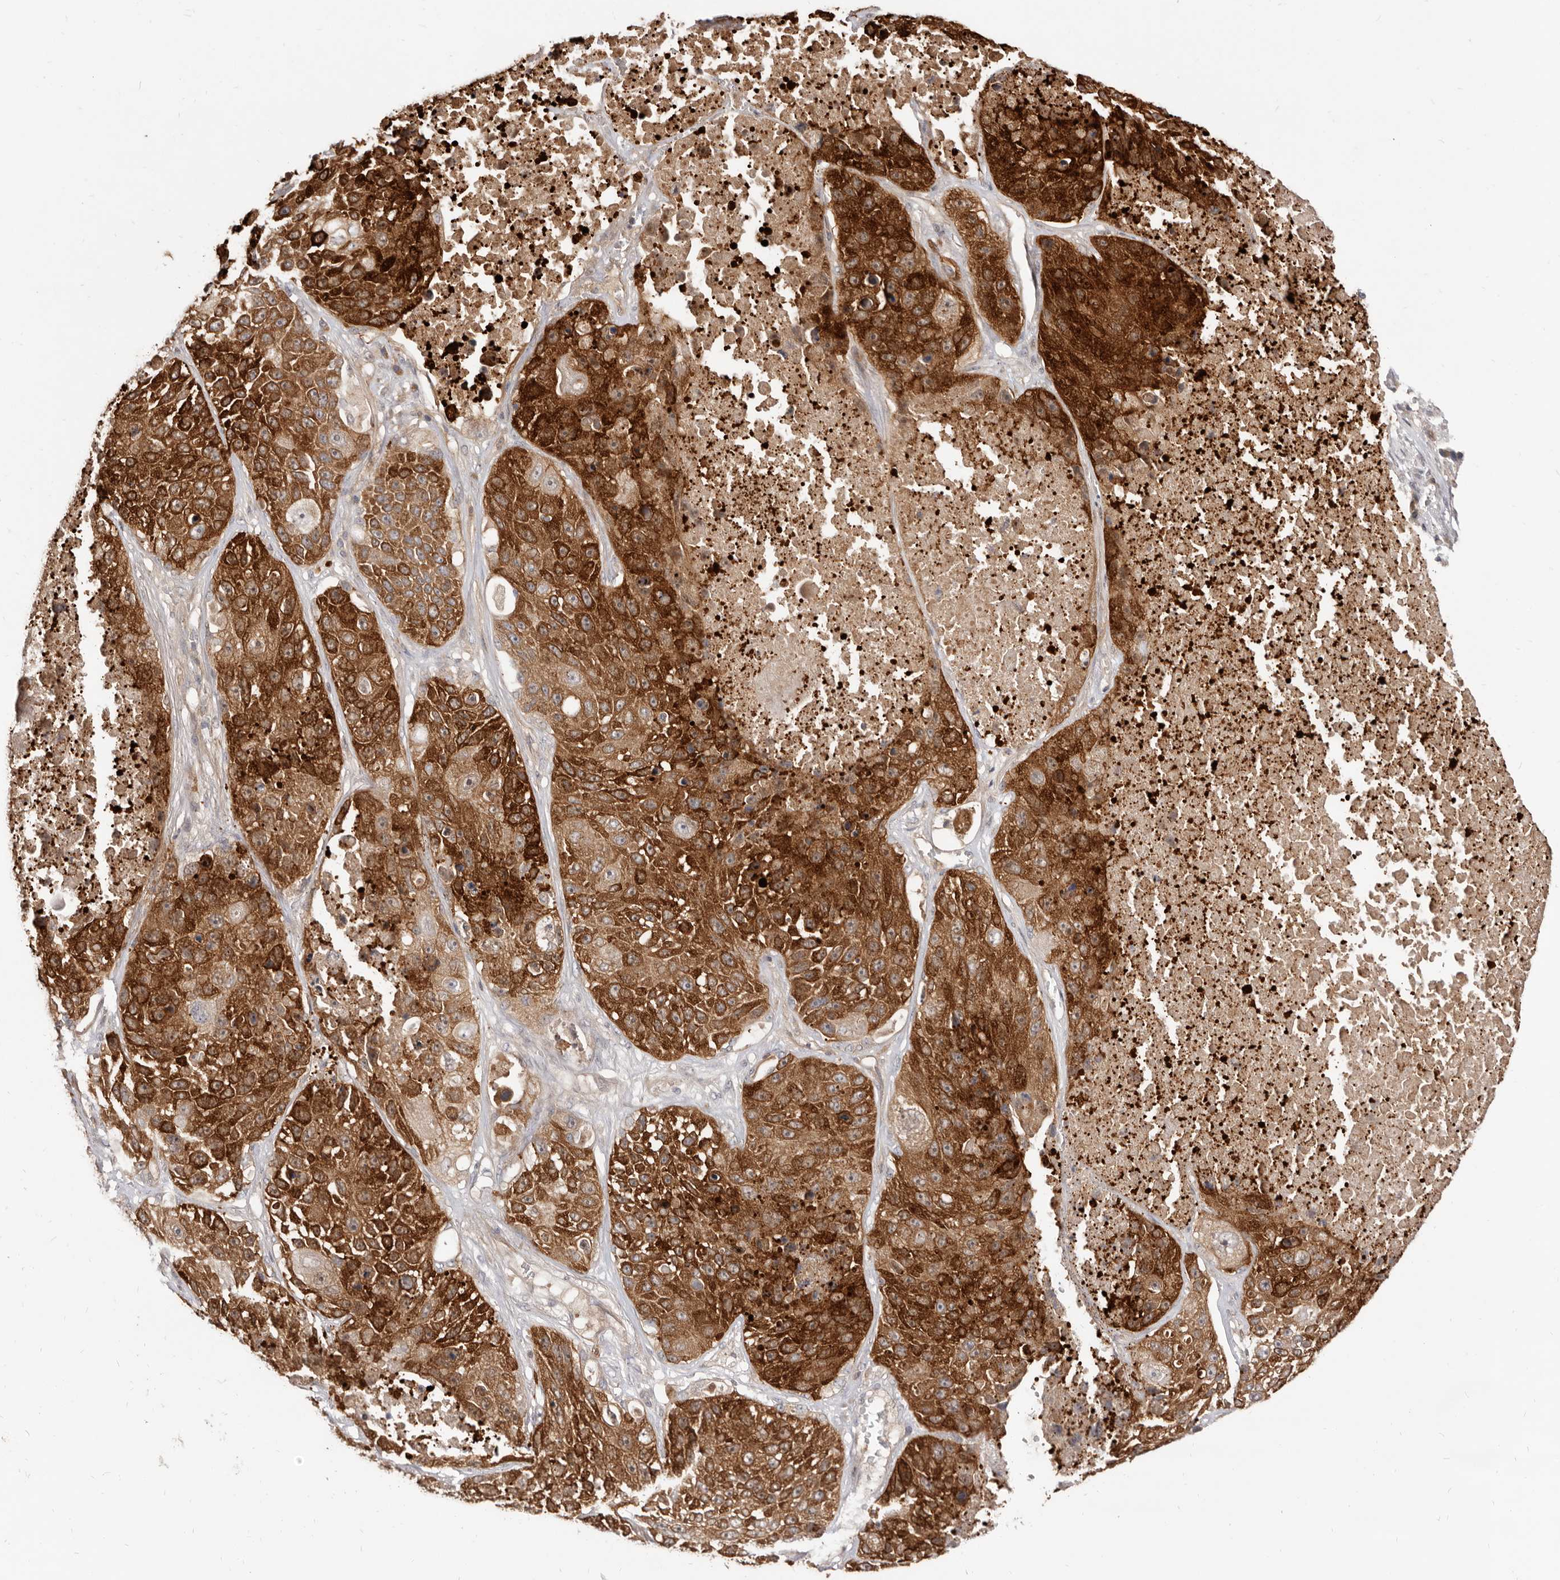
{"staining": {"intensity": "strong", "quantity": ">75%", "location": "cytoplasmic/membranous"}, "tissue": "lung cancer", "cell_type": "Tumor cells", "image_type": "cancer", "snomed": [{"axis": "morphology", "description": "Squamous cell carcinoma, NOS"}, {"axis": "topography", "description": "Lung"}], "caption": "An image showing strong cytoplasmic/membranous staining in about >75% of tumor cells in squamous cell carcinoma (lung), as visualized by brown immunohistochemical staining.", "gene": "TC2N", "patient": {"sex": "male", "age": 61}}